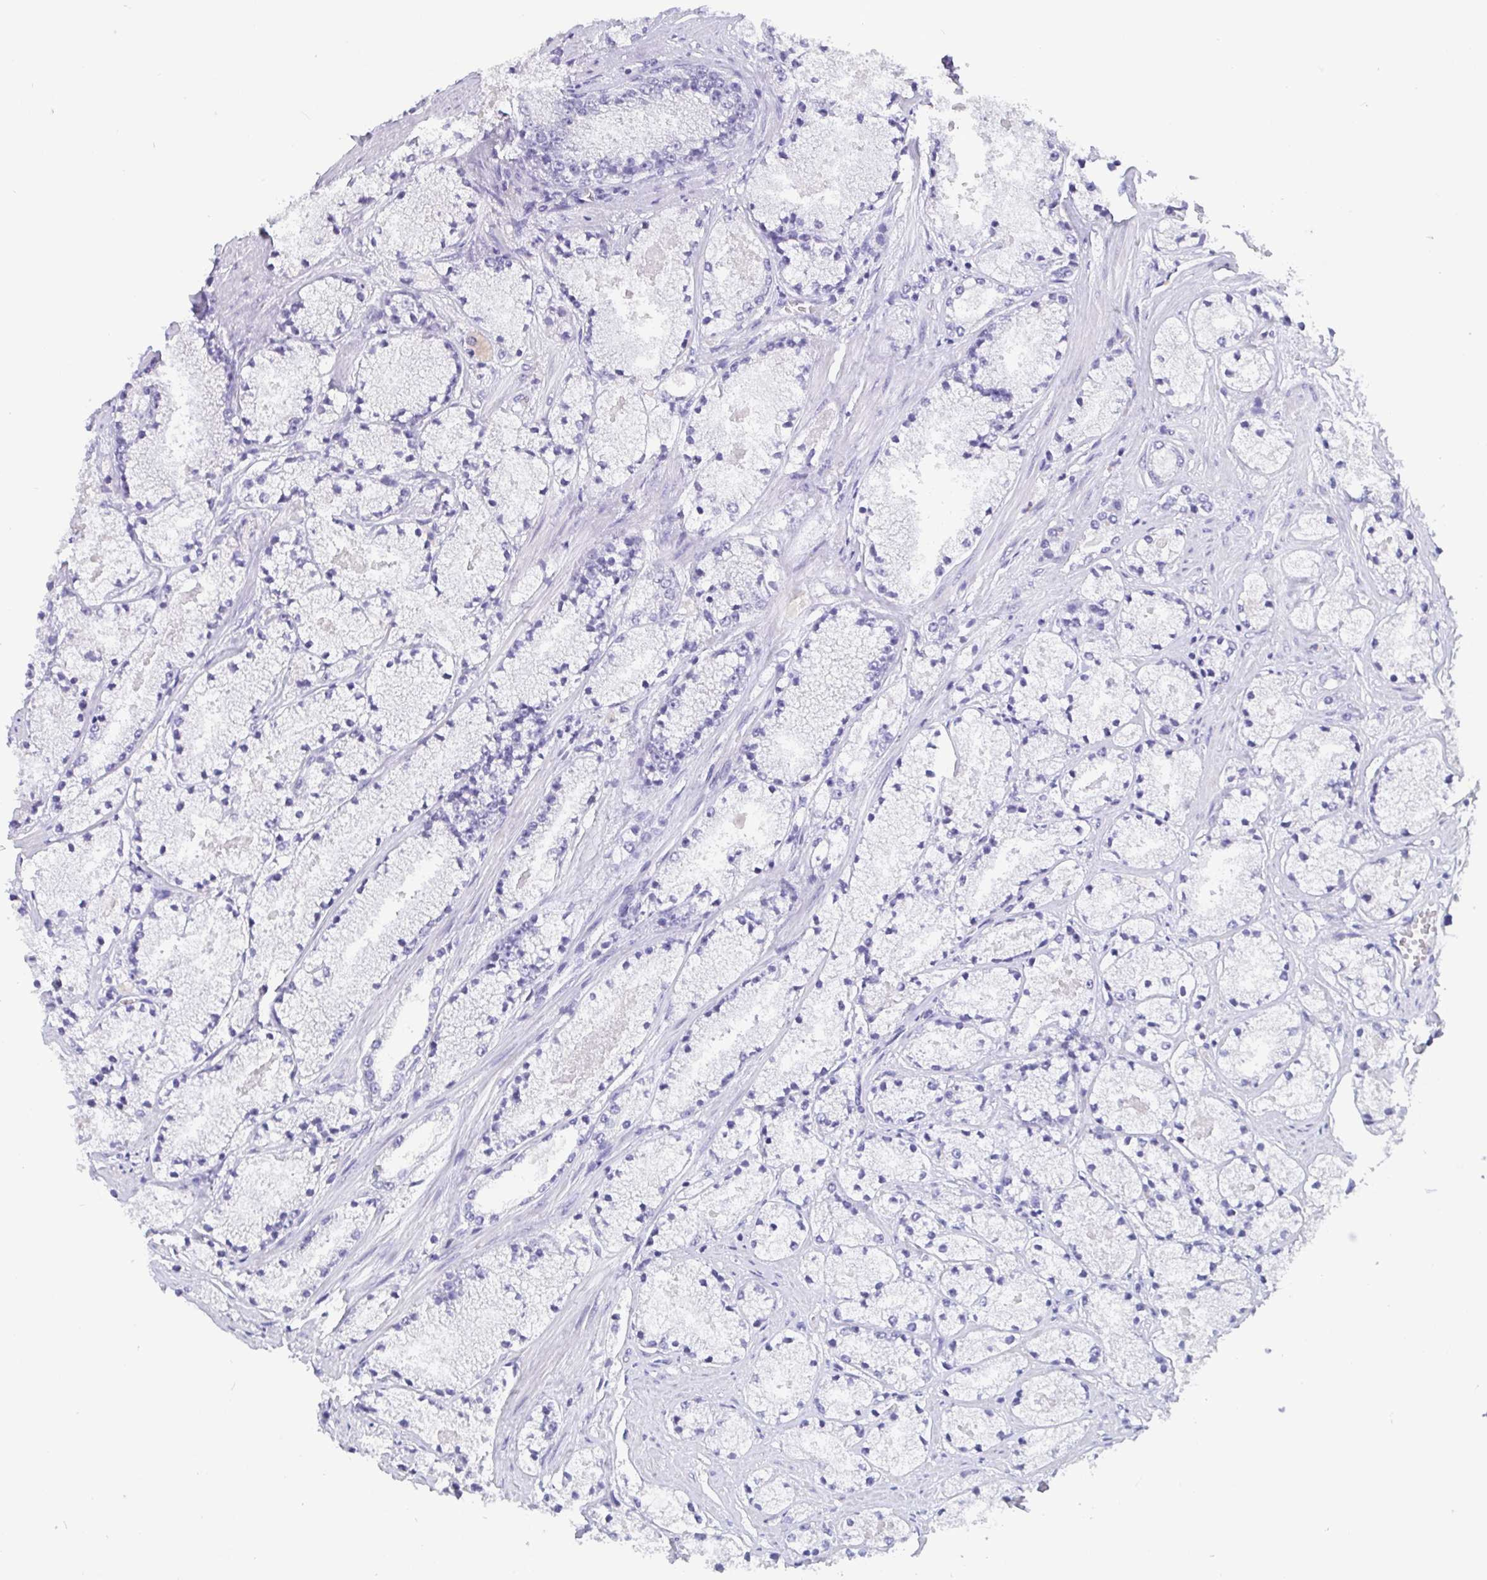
{"staining": {"intensity": "negative", "quantity": "none", "location": "none"}, "tissue": "prostate cancer", "cell_type": "Tumor cells", "image_type": "cancer", "snomed": [{"axis": "morphology", "description": "Adenocarcinoma, High grade"}, {"axis": "topography", "description": "Prostate"}], "caption": "Prostate high-grade adenocarcinoma was stained to show a protein in brown. There is no significant staining in tumor cells.", "gene": "SCGN", "patient": {"sex": "male", "age": 63}}